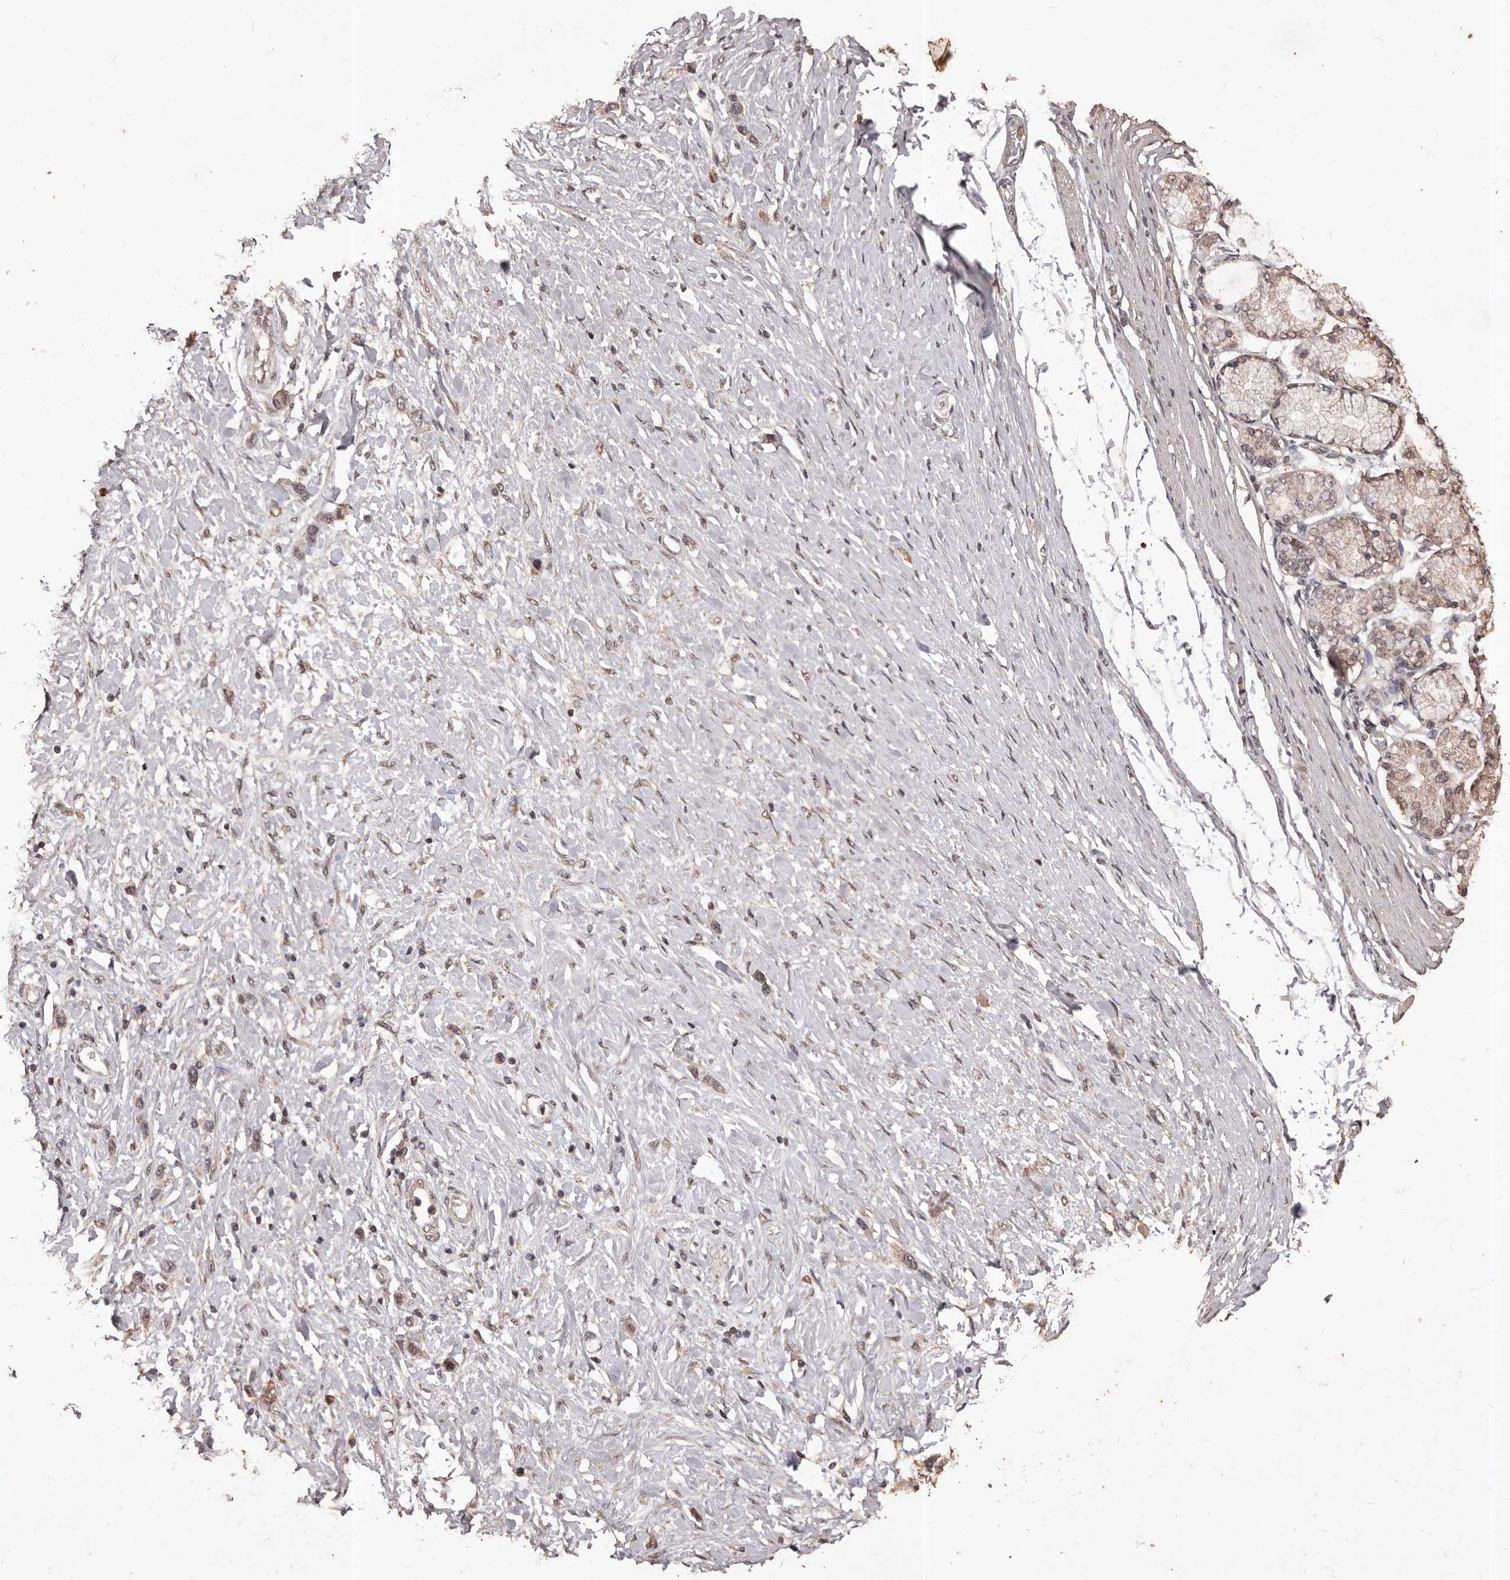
{"staining": {"intensity": "weak", "quantity": "<25%", "location": "cytoplasmic/membranous,nuclear"}, "tissue": "stomach cancer", "cell_type": "Tumor cells", "image_type": "cancer", "snomed": [{"axis": "morphology", "description": "Adenocarcinoma, NOS"}, {"axis": "topography", "description": "Stomach"}], "caption": "Immunohistochemistry of stomach adenocarcinoma reveals no positivity in tumor cells.", "gene": "NAV1", "patient": {"sex": "female", "age": 65}}